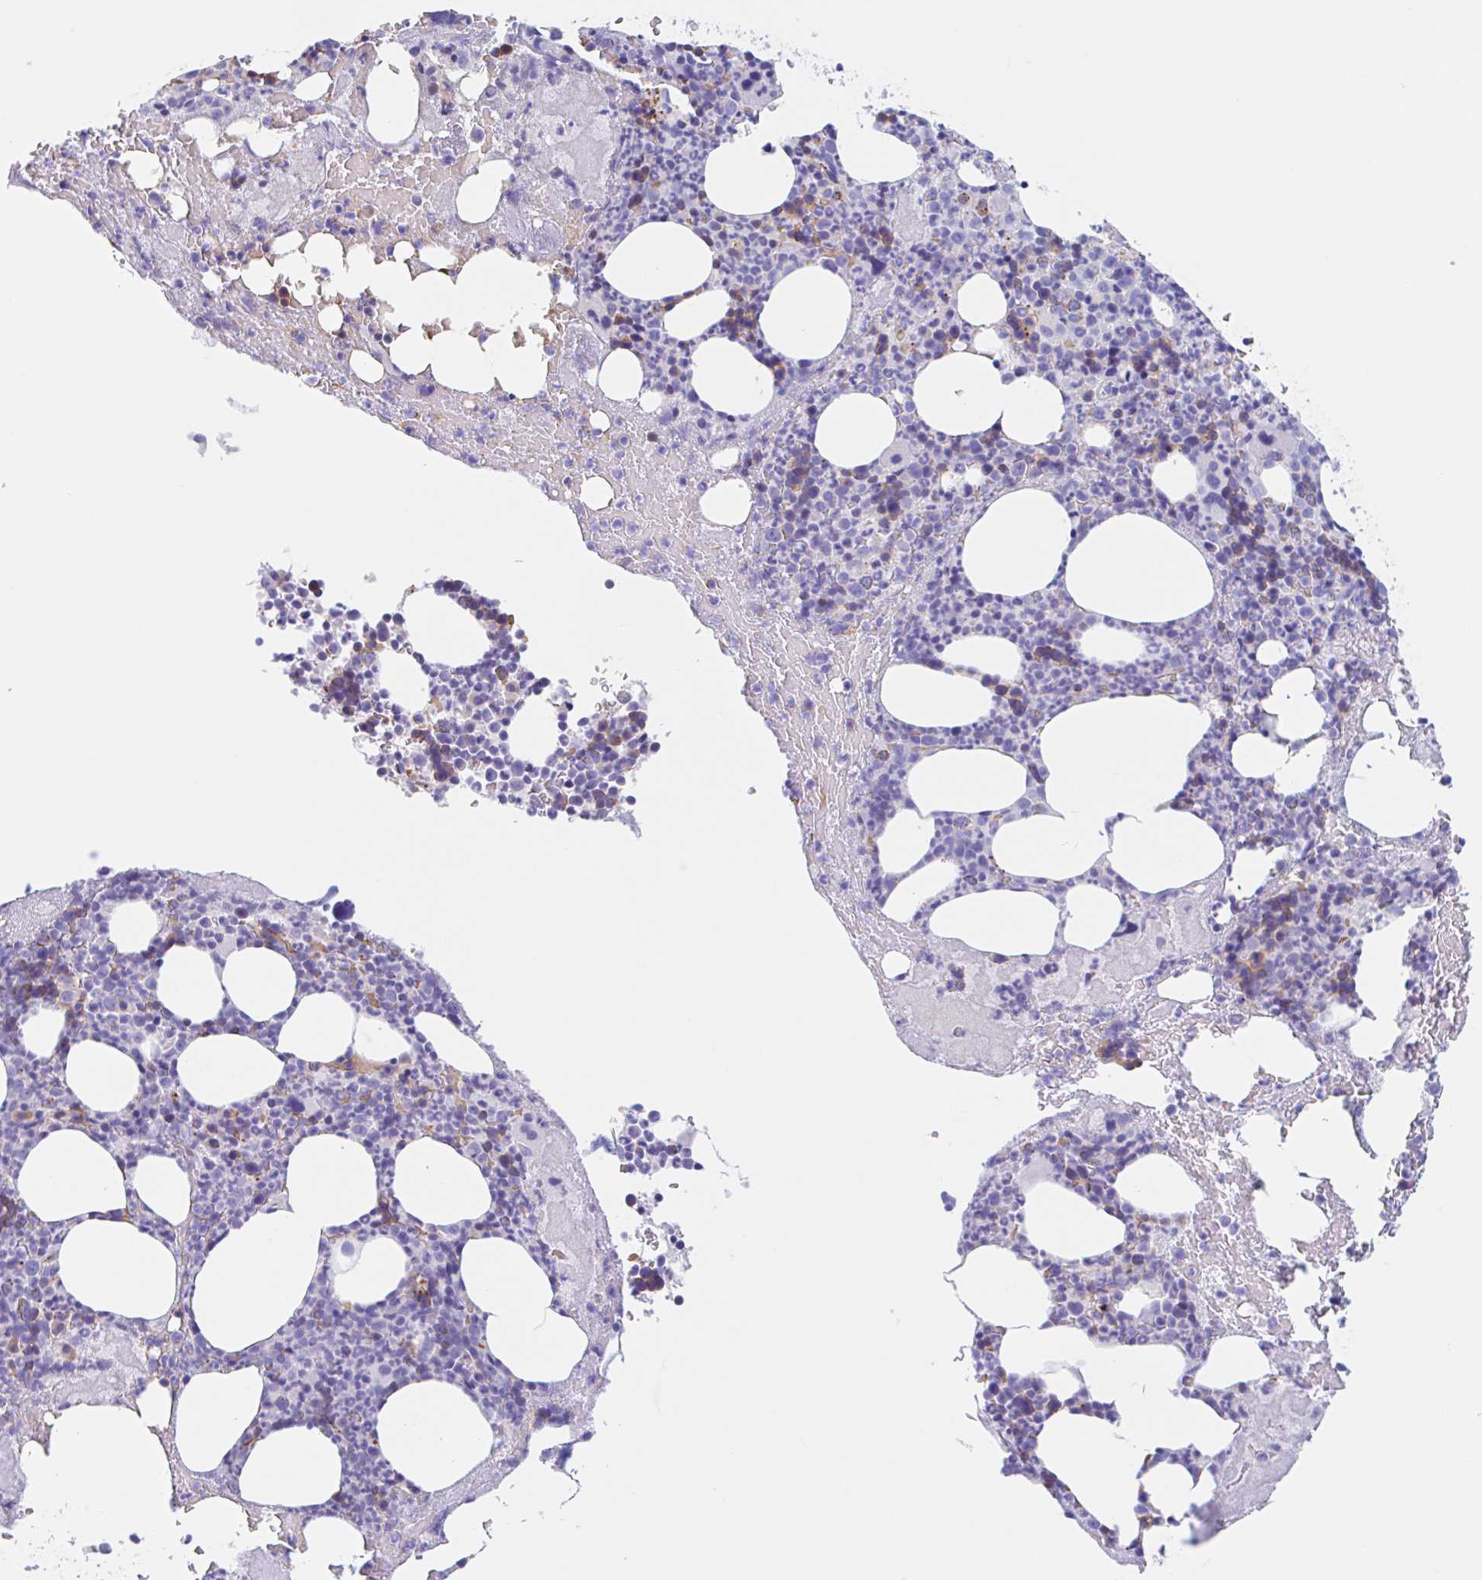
{"staining": {"intensity": "moderate", "quantity": "<25%", "location": "cytoplasmic/membranous"}, "tissue": "bone marrow", "cell_type": "Hematopoietic cells", "image_type": "normal", "snomed": [{"axis": "morphology", "description": "Normal tissue, NOS"}, {"axis": "topography", "description": "Bone marrow"}], "caption": "Immunohistochemistry (IHC) of normal human bone marrow displays low levels of moderate cytoplasmic/membranous positivity in approximately <25% of hematopoietic cells.", "gene": "ANKRD9", "patient": {"sex": "female", "age": 59}}